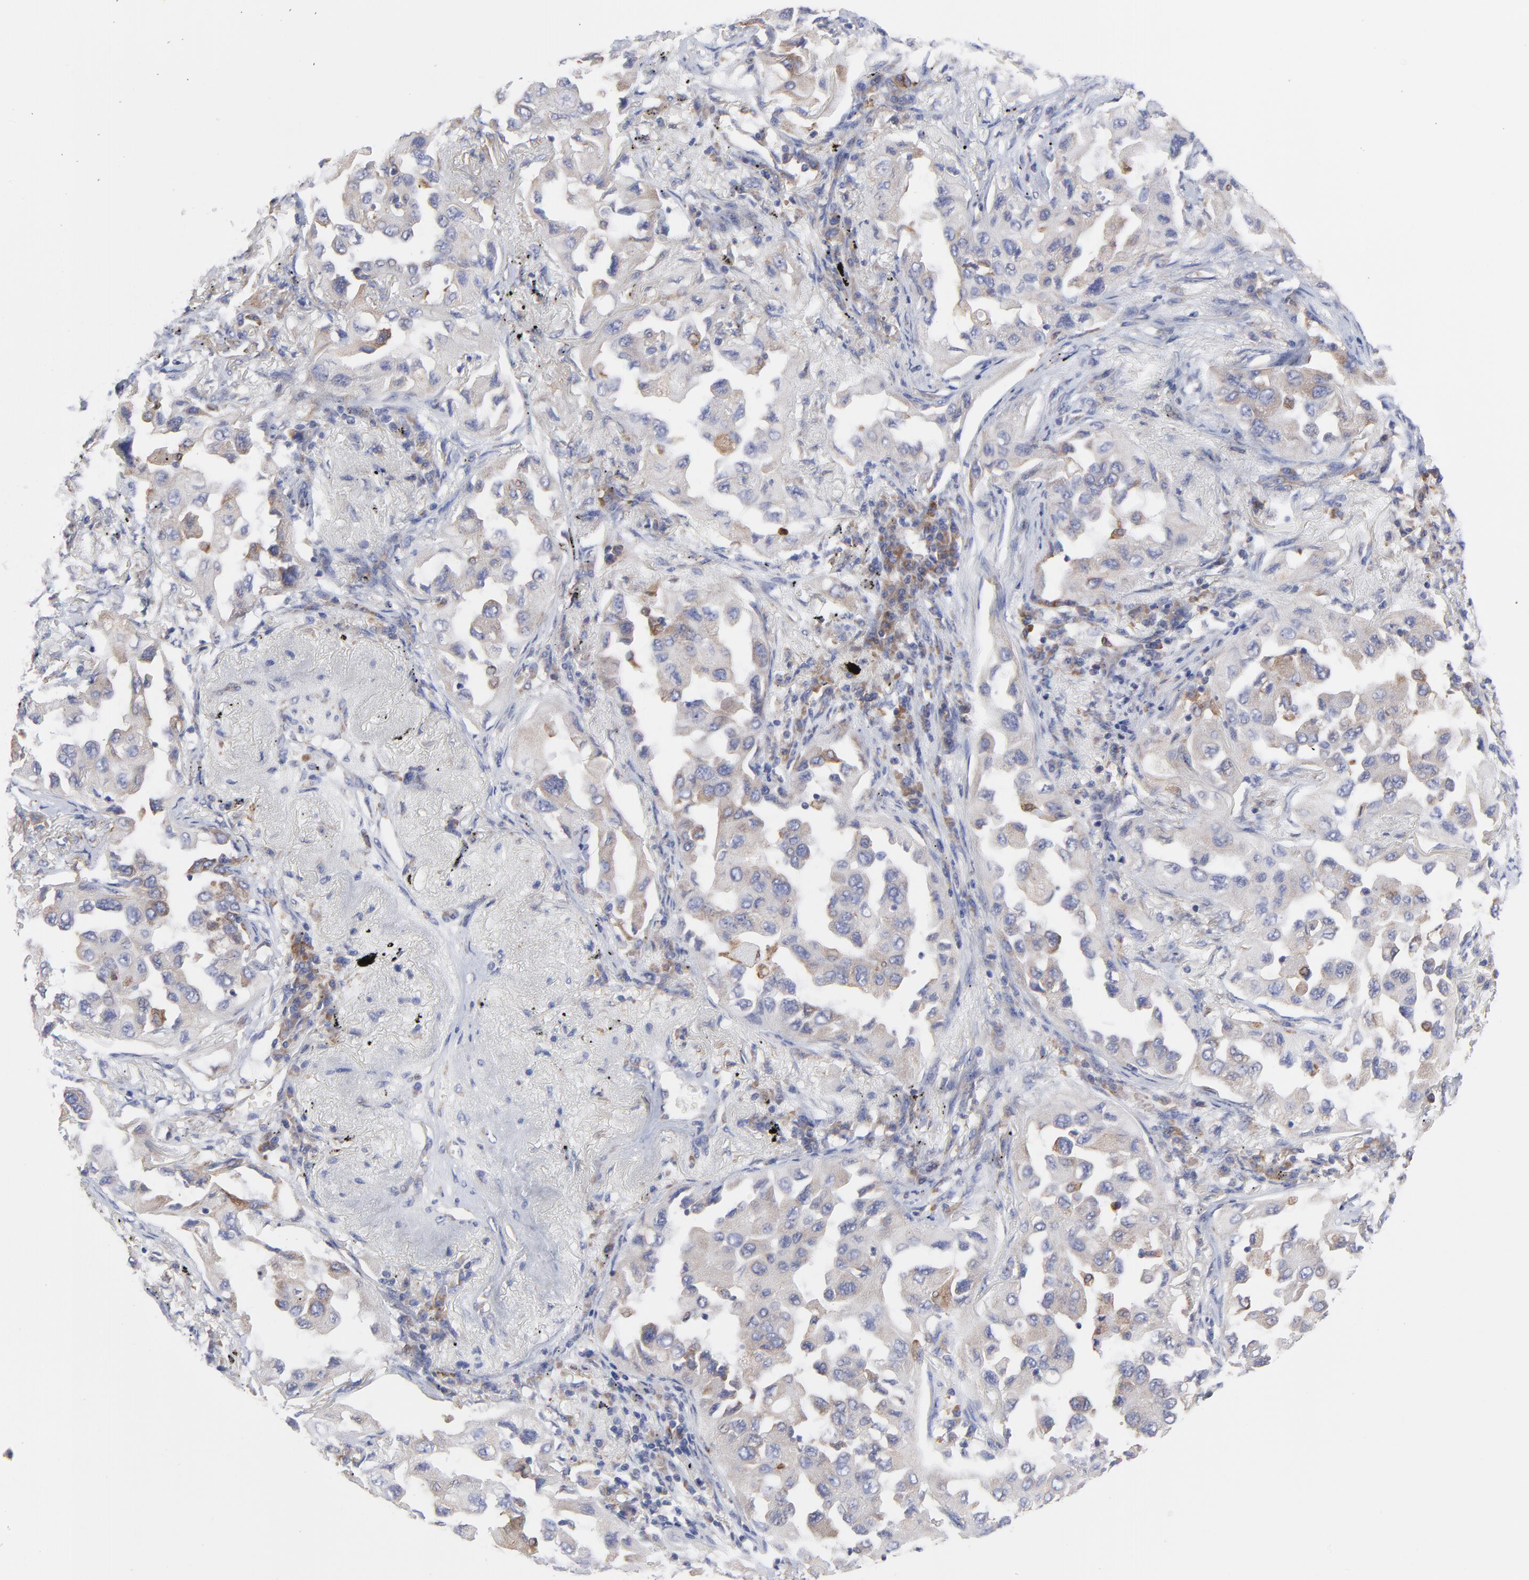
{"staining": {"intensity": "moderate", "quantity": "25%-75%", "location": "cytoplasmic/membranous"}, "tissue": "lung cancer", "cell_type": "Tumor cells", "image_type": "cancer", "snomed": [{"axis": "morphology", "description": "Adenocarcinoma, NOS"}, {"axis": "topography", "description": "Lung"}], "caption": "Immunohistochemistry image of neoplastic tissue: human adenocarcinoma (lung) stained using immunohistochemistry (IHC) exhibits medium levels of moderate protein expression localized specifically in the cytoplasmic/membranous of tumor cells, appearing as a cytoplasmic/membranous brown color.", "gene": "MOSPD2", "patient": {"sex": "female", "age": 65}}